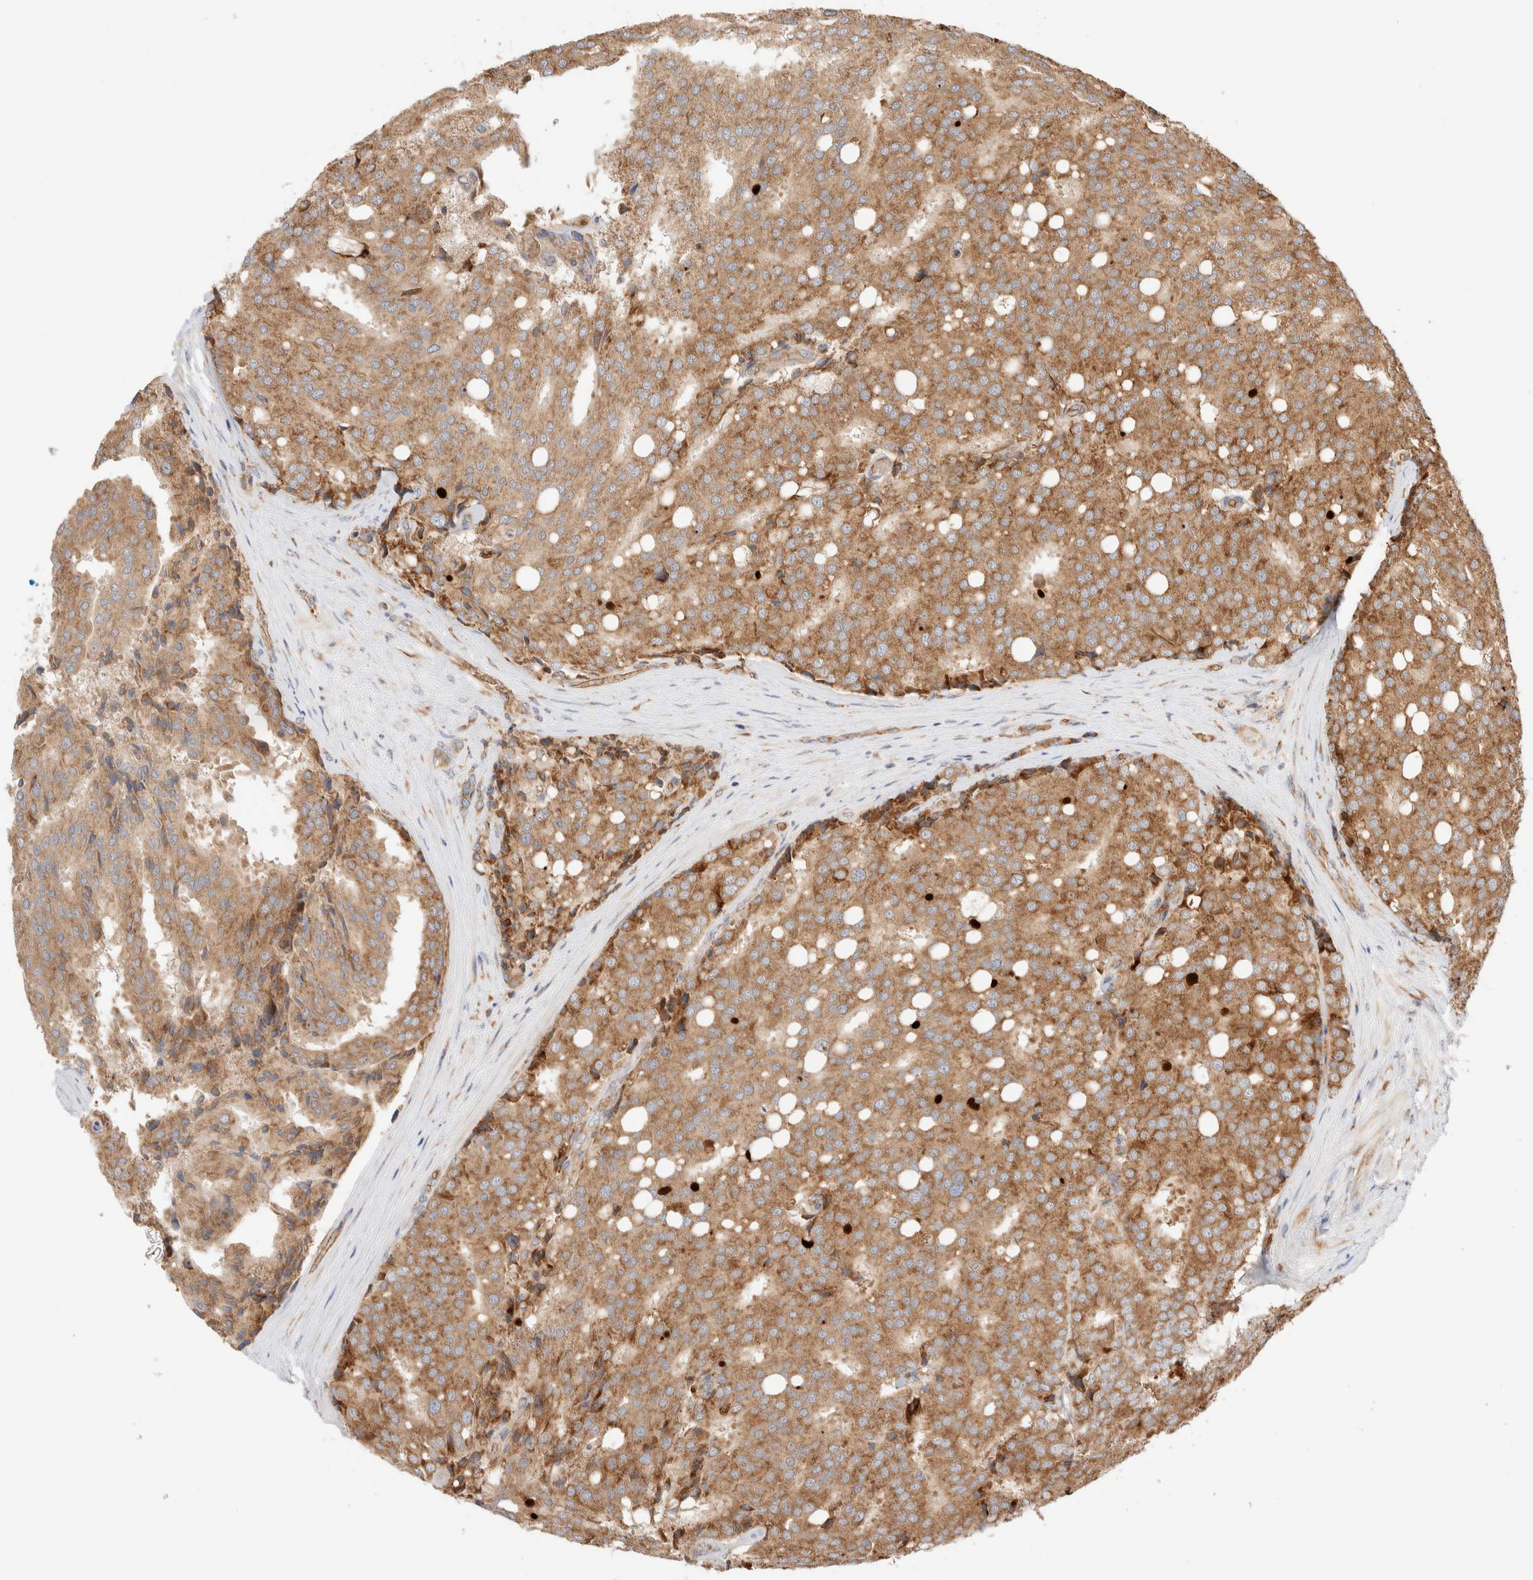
{"staining": {"intensity": "moderate", "quantity": ">75%", "location": "cytoplasmic/membranous"}, "tissue": "prostate cancer", "cell_type": "Tumor cells", "image_type": "cancer", "snomed": [{"axis": "morphology", "description": "Adenocarcinoma, High grade"}, {"axis": "topography", "description": "Prostate"}], "caption": "High-magnification brightfield microscopy of prostate cancer (adenocarcinoma (high-grade)) stained with DAB (brown) and counterstained with hematoxylin (blue). tumor cells exhibit moderate cytoplasmic/membranous expression is present in approximately>75% of cells.", "gene": "UTS2B", "patient": {"sex": "male", "age": 50}}